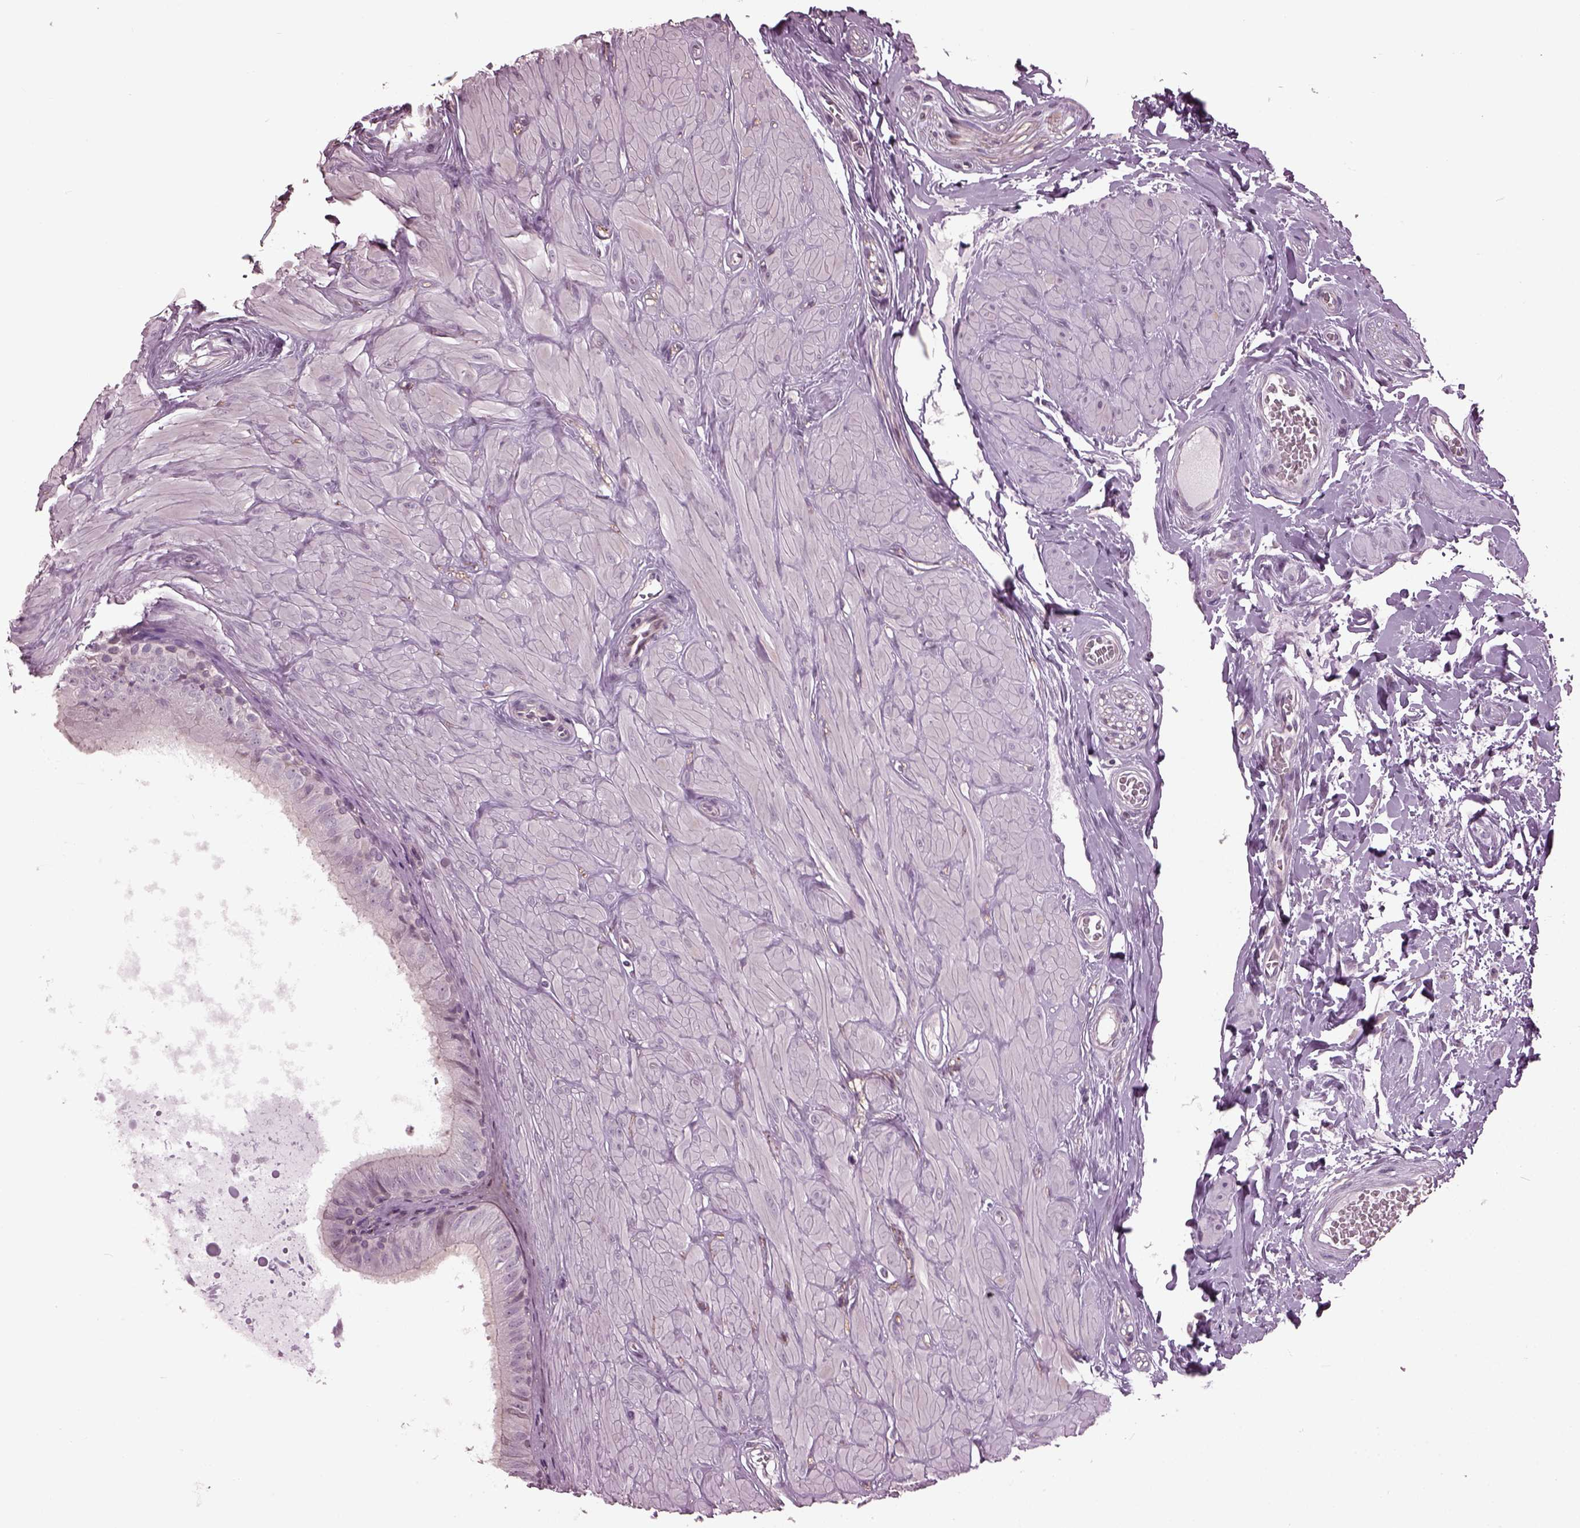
{"staining": {"intensity": "negative", "quantity": "none", "location": "none"}, "tissue": "epididymis", "cell_type": "Glandular cells", "image_type": "normal", "snomed": [{"axis": "morphology", "description": "Normal tissue, NOS"}, {"axis": "topography", "description": "Epididymis"}], "caption": "Human epididymis stained for a protein using IHC demonstrates no staining in glandular cells.", "gene": "GAL", "patient": {"sex": "male", "age": 37}}